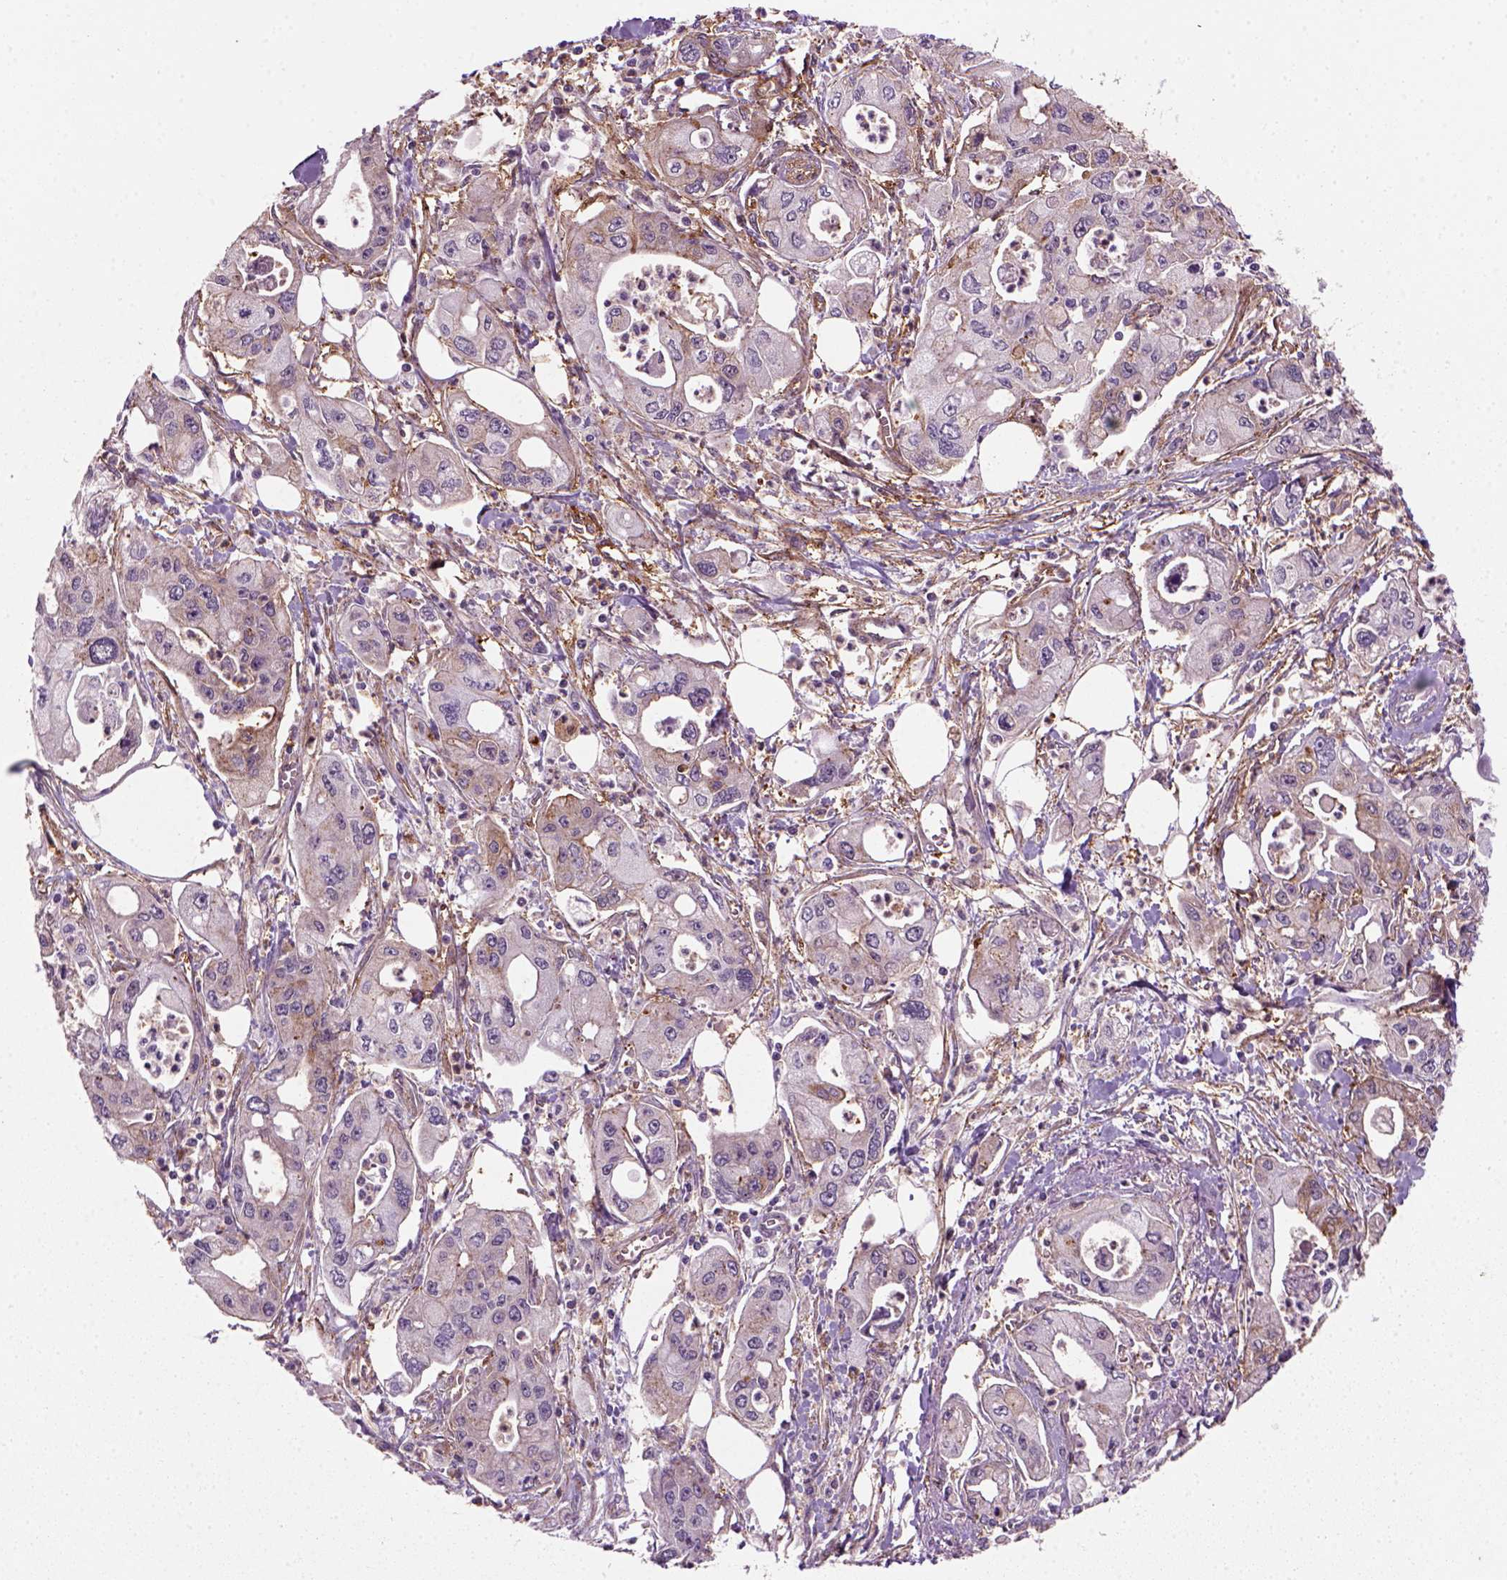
{"staining": {"intensity": "negative", "quantity": "none", "location": "none"}, "tissue": "pancreatic cancer", "cell_type": "Tumor cells", "image_type": "cancer", "snomed": [{"axis": "morphology", "description": "Adenocarcinoma, NOS"}, {"axis": "topography", "description": "Pancreas"}], "caption": "Tumor cells show no significant protein positivity in adenocarcinoma (pancreatic).", "gene": "MARCKS", "patient": {"sex": "male", "age": 70}}